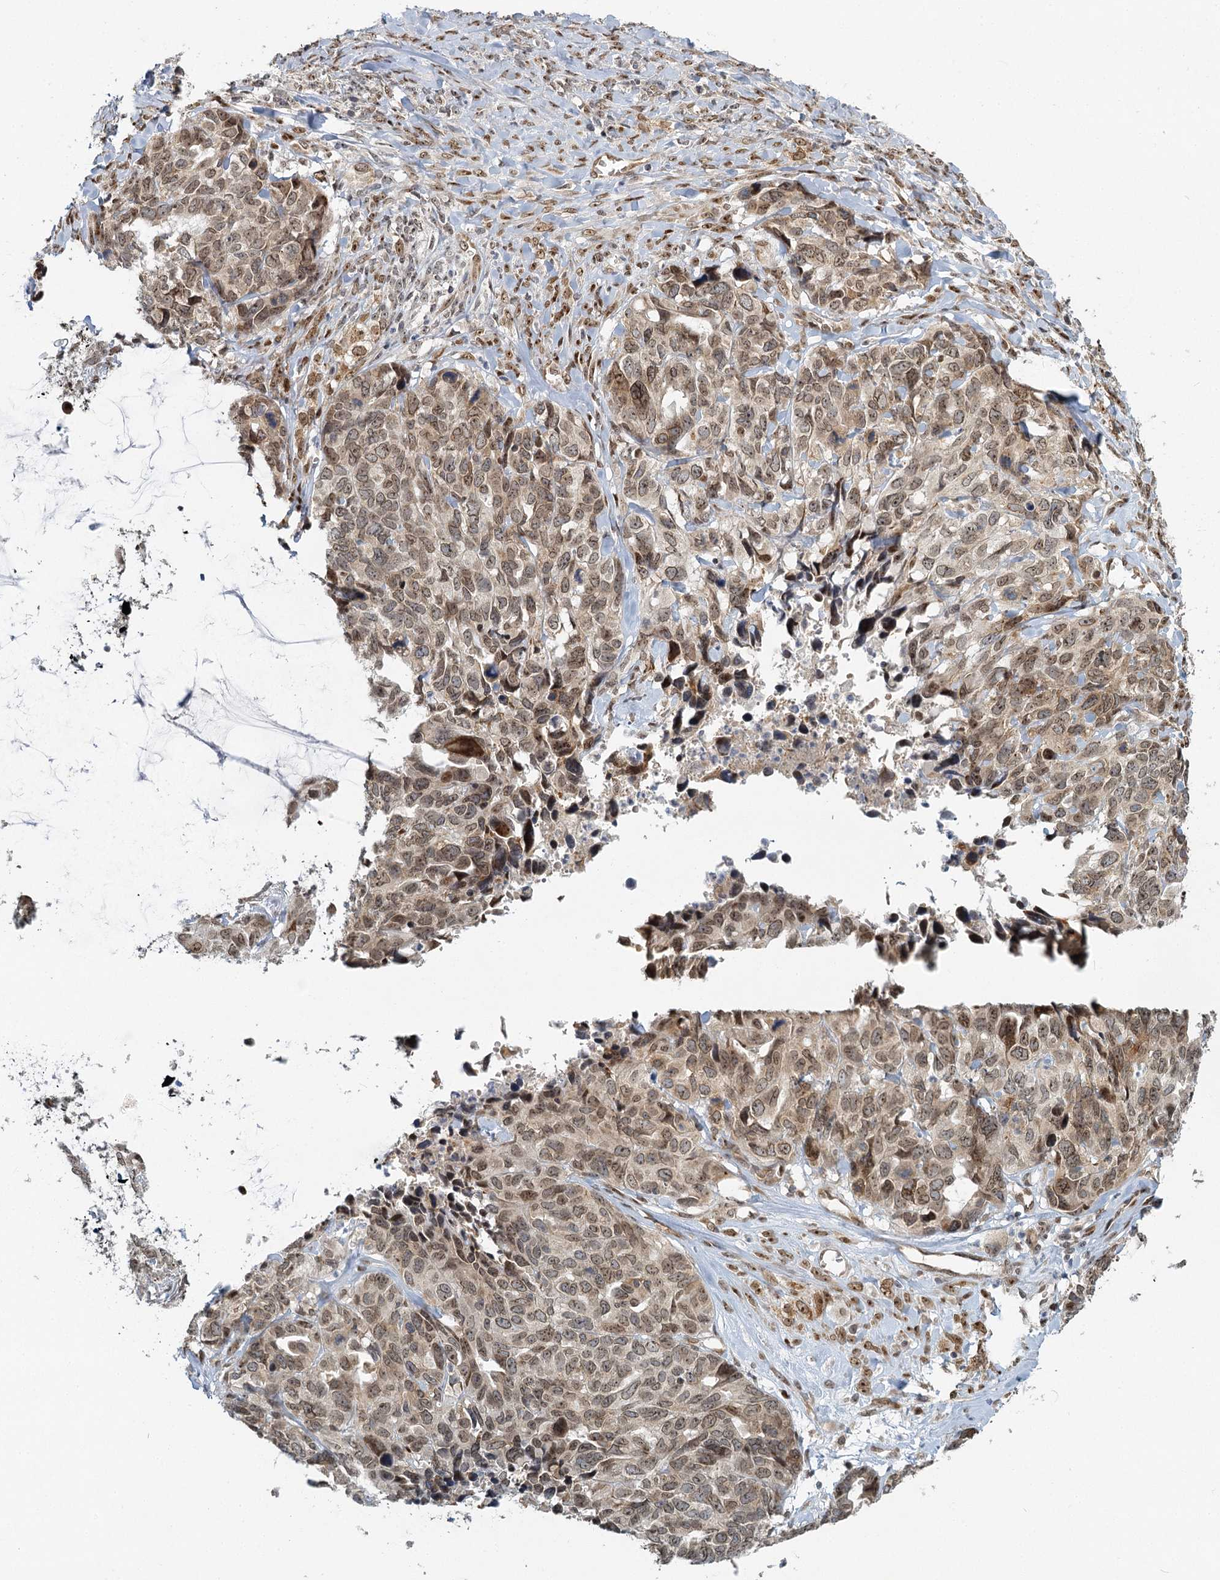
{"staining": {"intensity": "weak", "quantity": "25%-75%", "location": "nuclear"}, "tissue": "ovarian cancer", "cell_type": "Tumor cells", "image_type": "cancer", "snomed": [{"axis": "morphology", "description": "Cystadenocarcinoma, serous, NOS"}, {"axis": "topography", "description": "Ovary"}], "caption": "The immunohistochemical stain highlights weak nuclear expression in tumor cells of ovarian cancer tissue.", "gene": "TREX1", "patient": {"sex": "female", "age": 79}}